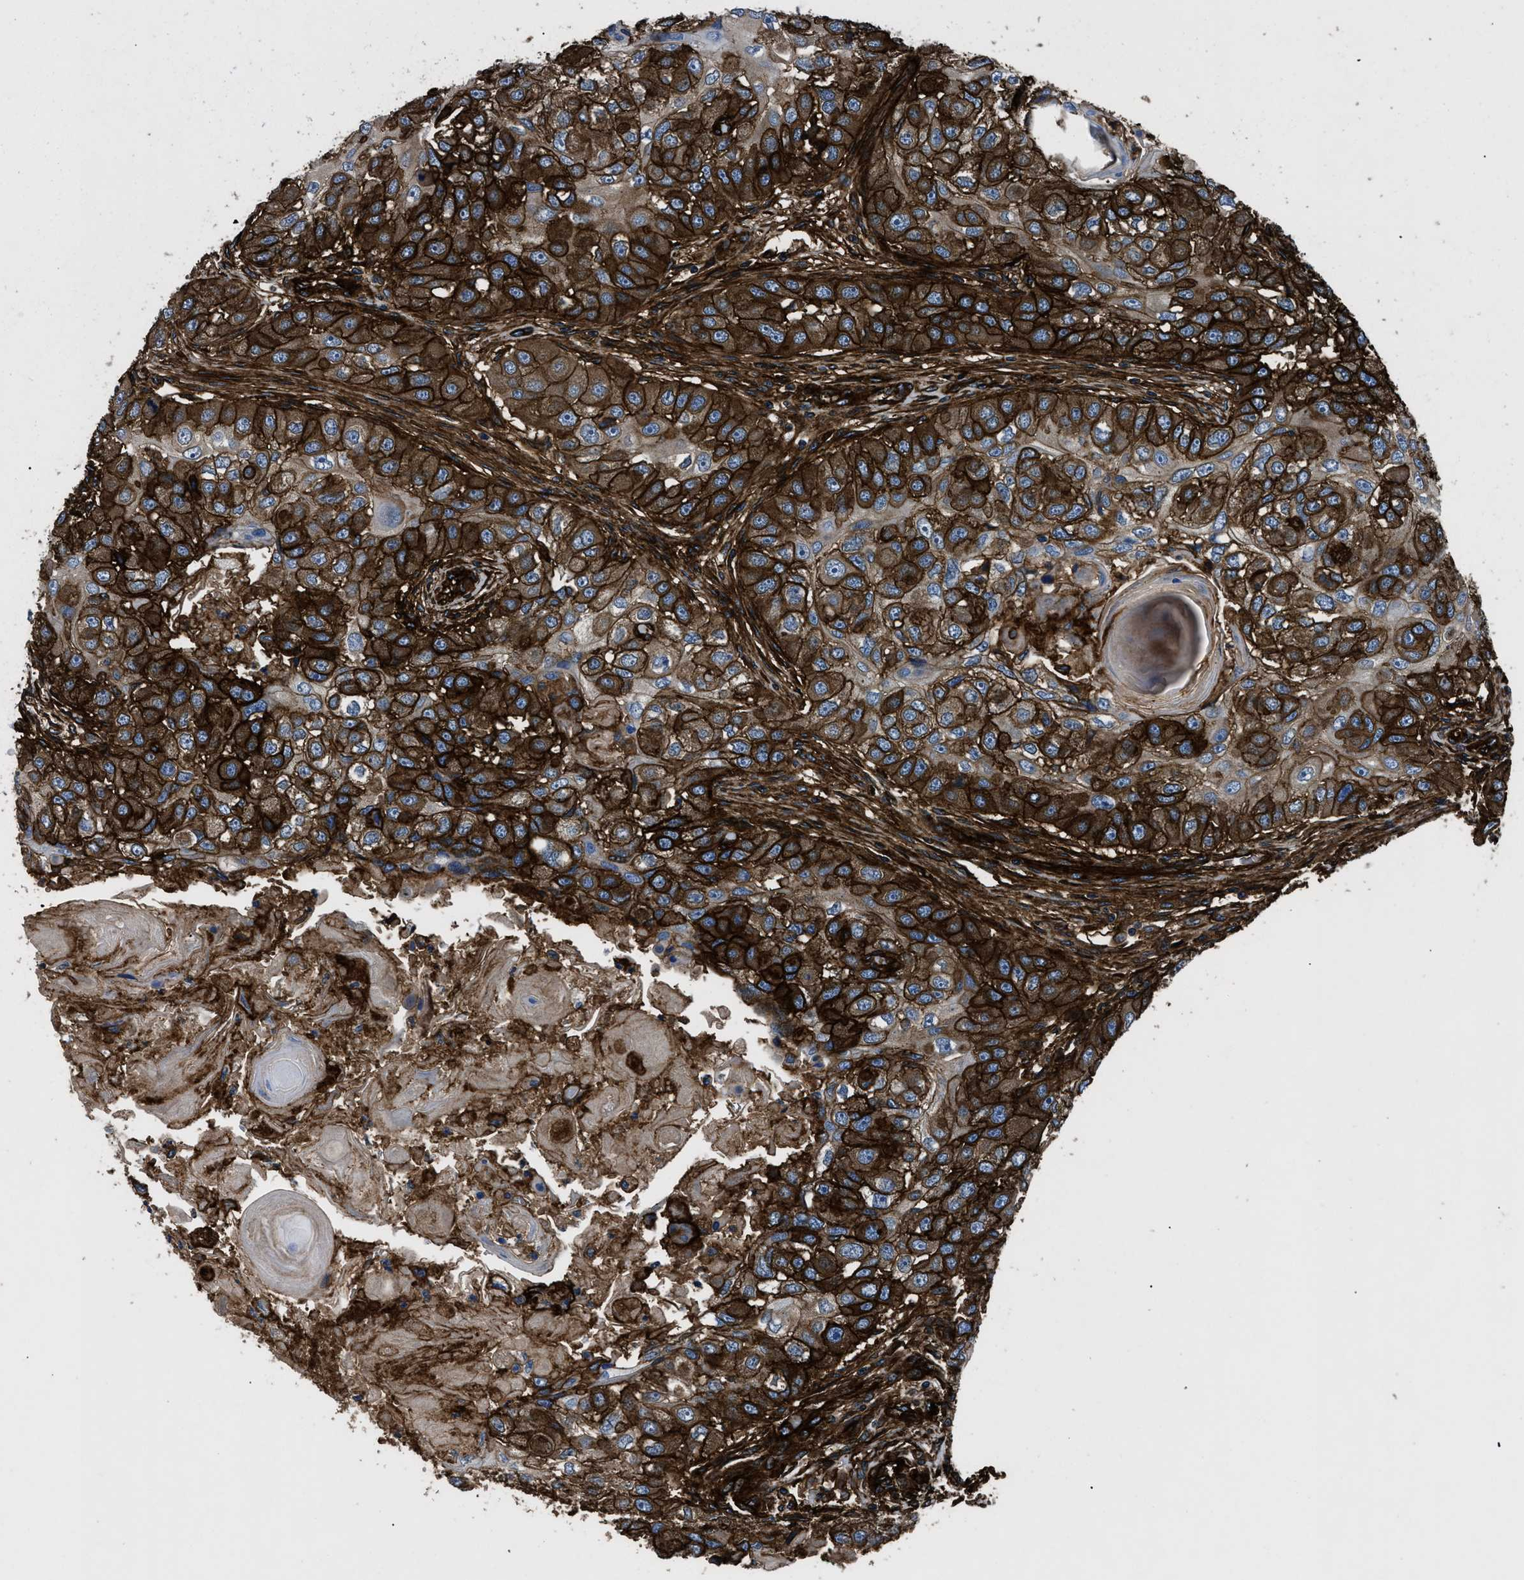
{"staining": {"intensity": "strong", "quantity": ">75%", "location": "cytoplasmic/membranous"}, "tissue": "head and neck cancer", "cell_type": "Tumor cells", "image_type": "cancer", "snomed": [{"axis": "morphology", "description": "Normal tissue, NOS"}, {"axis": "morphology", "description": "Squamous cell carcinoma, NOS"}, {"axis": "topography", "description": "Skeletal muscle"}, {"axis": "topography", "description": "Head-Neck"}], "caption": "The immunohistochemical stain labels strong cytoplasmic/membranous staining in tumor cells of head and neck squamous cell carcinoma tissue.", "gene": "CD276", "patient": {"sex": "male", "age": 51}}